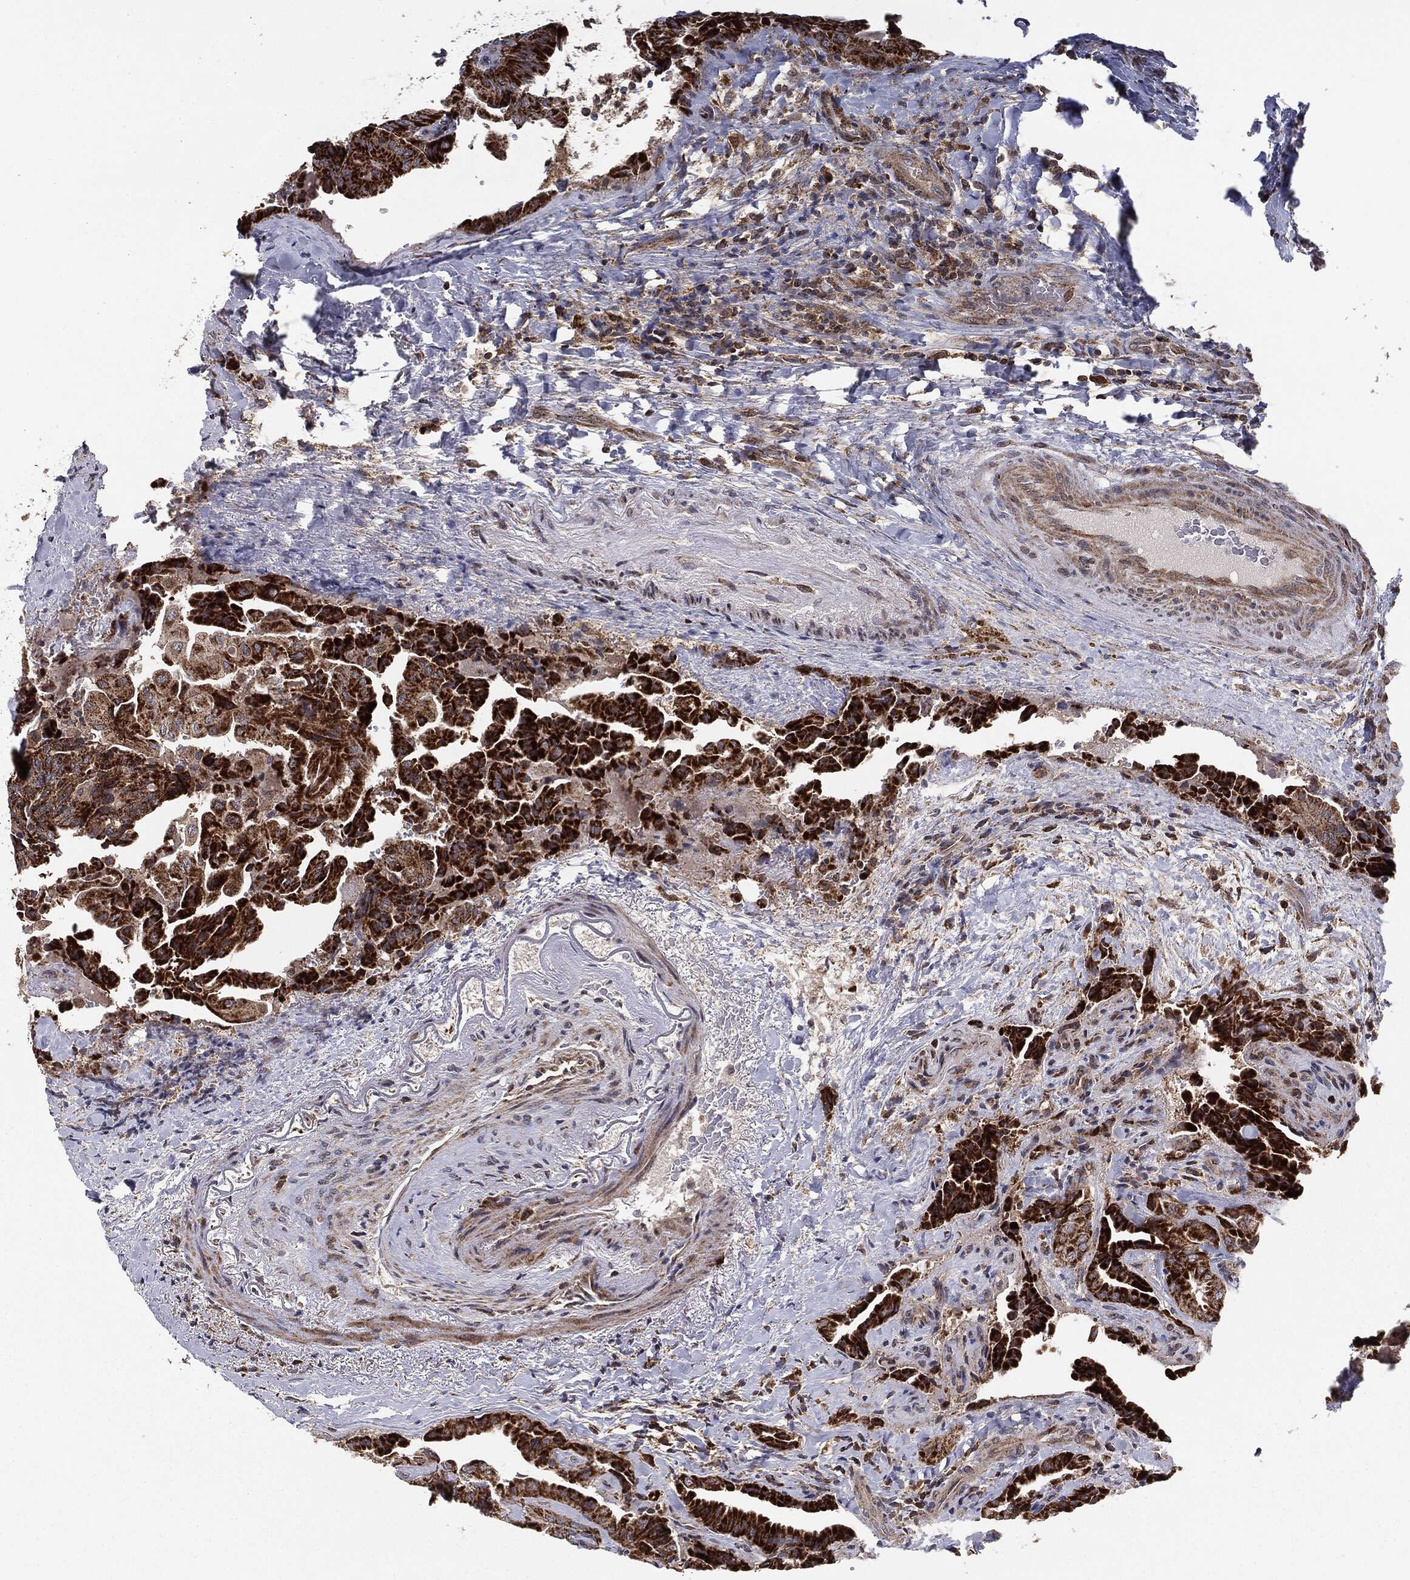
{"staining": {"intensity": "strong", "quantity": ">75%", "location": "cytoplasmic/membranous"}, "tissue": "thyroid cancer", "cell_type": "Tumor cells", "image_type": "cancer", "snomed": [{"axis": "morphology", "description": "Papillary adenocarcinoma, NOS"}, {"axis": "topography", "description": "Thyroid gland"}], "caption": "This micrograph reveals thyroid cancer stained with IHC to label a protein in brown. The cytoplasmic/membranous of tumor cells show strong positivity for the protein. Nuclei are counter-stained blue.", "gene": "MTOR", "patient": {"sex": "female", "age": 68}}